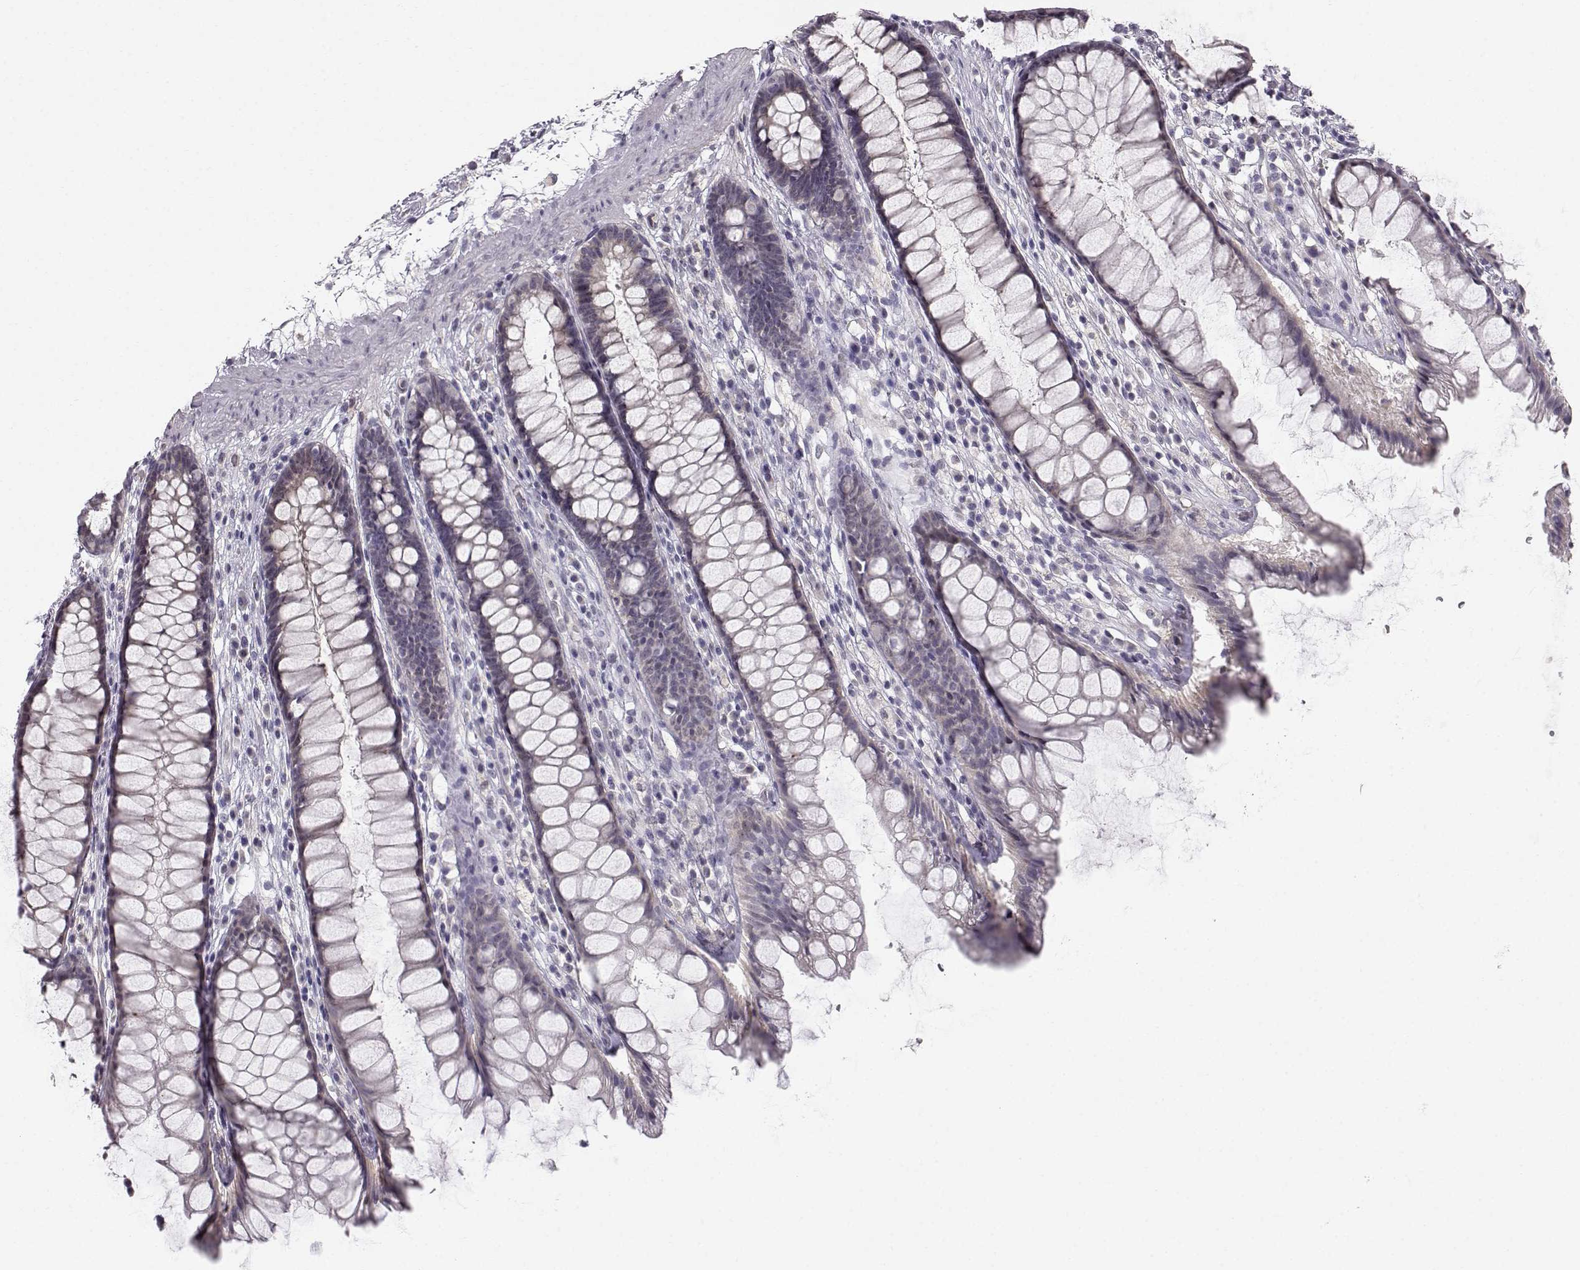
{"staining": {"intensity": "negative", "quantity": "none", "location": "none"}, "tissue": "rectum", "cell_type": "Glandular cells", "image_type": "normal", "snomed": [{"axis": "morphology", "description": "Normal tissue, NOS"}, {"axis": "topography", "description": "Rectum"}], "caption": "Immunohistochemical staining of benign rectum displays no significant expression in glandular cells. The staining is performed using DAB brown chromogen with nuclei counter-stained in using hematoxylin.", "gene": "ZNF185", "patient": {"sex": "male", "age": 72}}